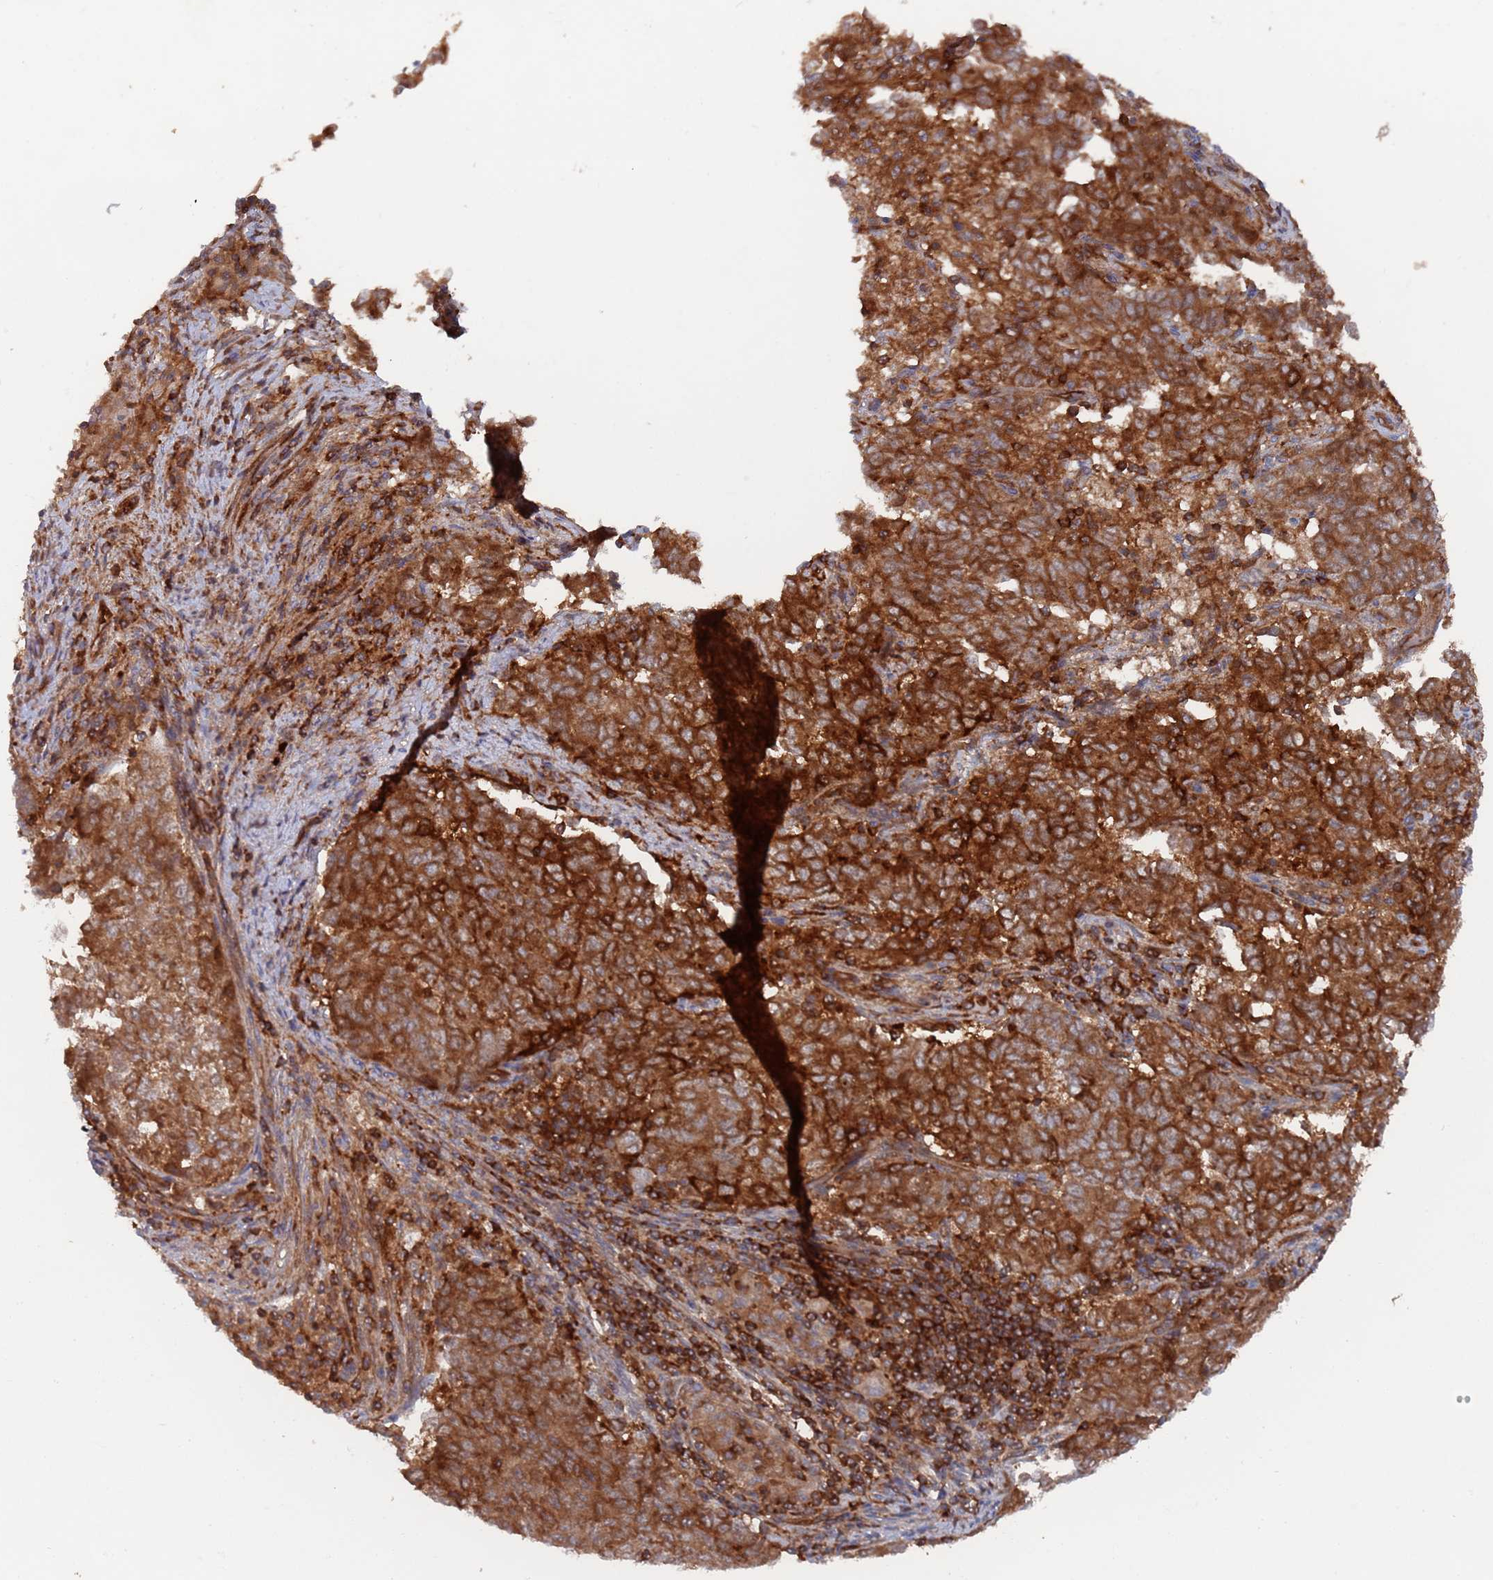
{"staining": {"intensity": "strong", "quantity": ">75%", "location": "cytoplasmic/membranous"}, "tissue": "endometrial cancer", "cell_type": "Tumor cells", "image_type": "cancer", "snomed": [{"axis": "morphology", "description": "Adenocarcinoma, NOS"}, {"axis": "topography", "description": "Endometrium"}], "caption": "Immunohistochemistry (IHC) photomicrograph of adenocarcinoma (endometrial) stained for a protein (brown), which exhibits high levels of strong cytoplasmic/membranous expression in about >75% of tumor cells.", "gene": "DDX60", "patient": {"sex": "female", "age": 80}}